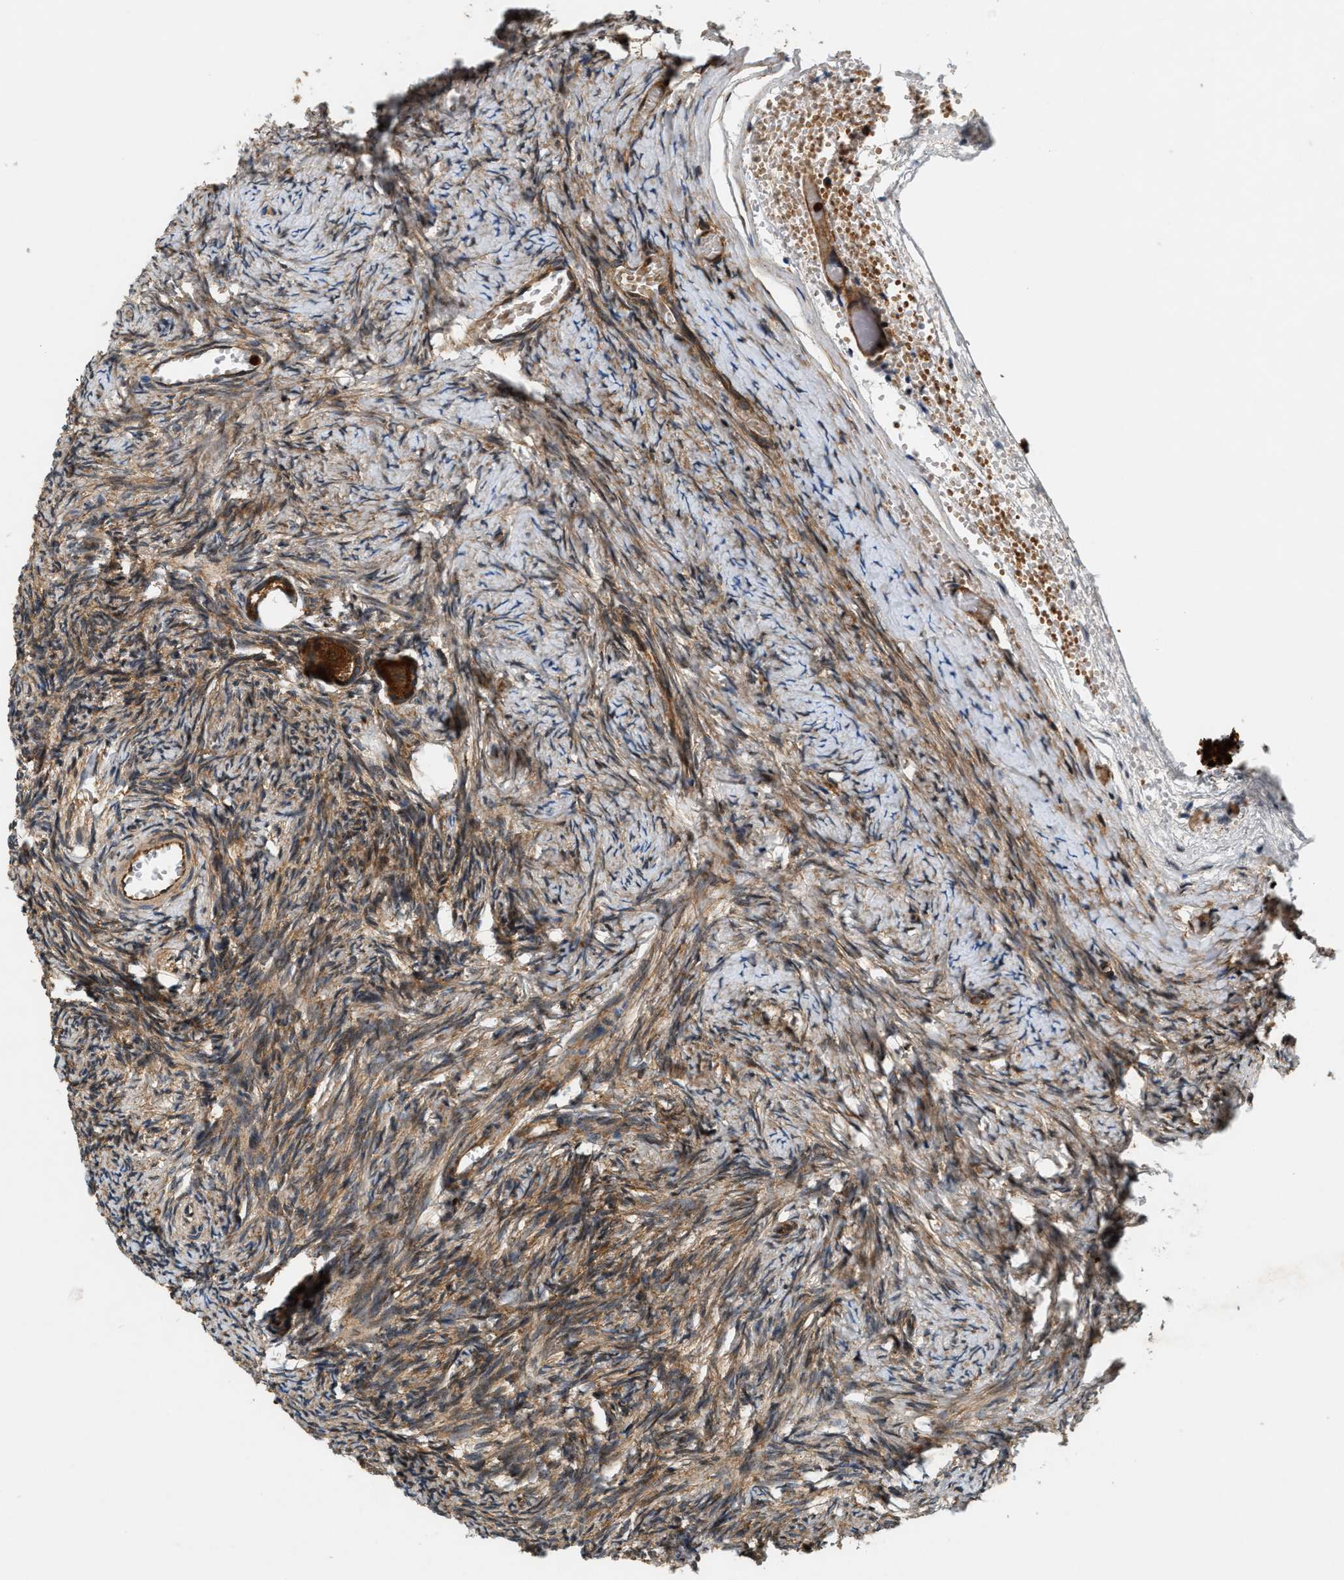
{"staining": {"intensity": "strong", "quantity": ">75%", "location": "cytoplasmic/membranous"}, "tissue": "ovary", "cell_type": "Follicle cells", "image_type": "normal", "snomed": [{"axis": "morphology", "description": "Normal tissue, NOS"}, {"axis": "topography", "description": "Ovary"}], "caption": "This is a micrograph of immunohistochemistry staining of benign ovary, which shows strong expression in the cytoplasmic/membranous of follicle cells.", "gene": "SAMD9", "patient": {"sex": "female", "age": 27}}